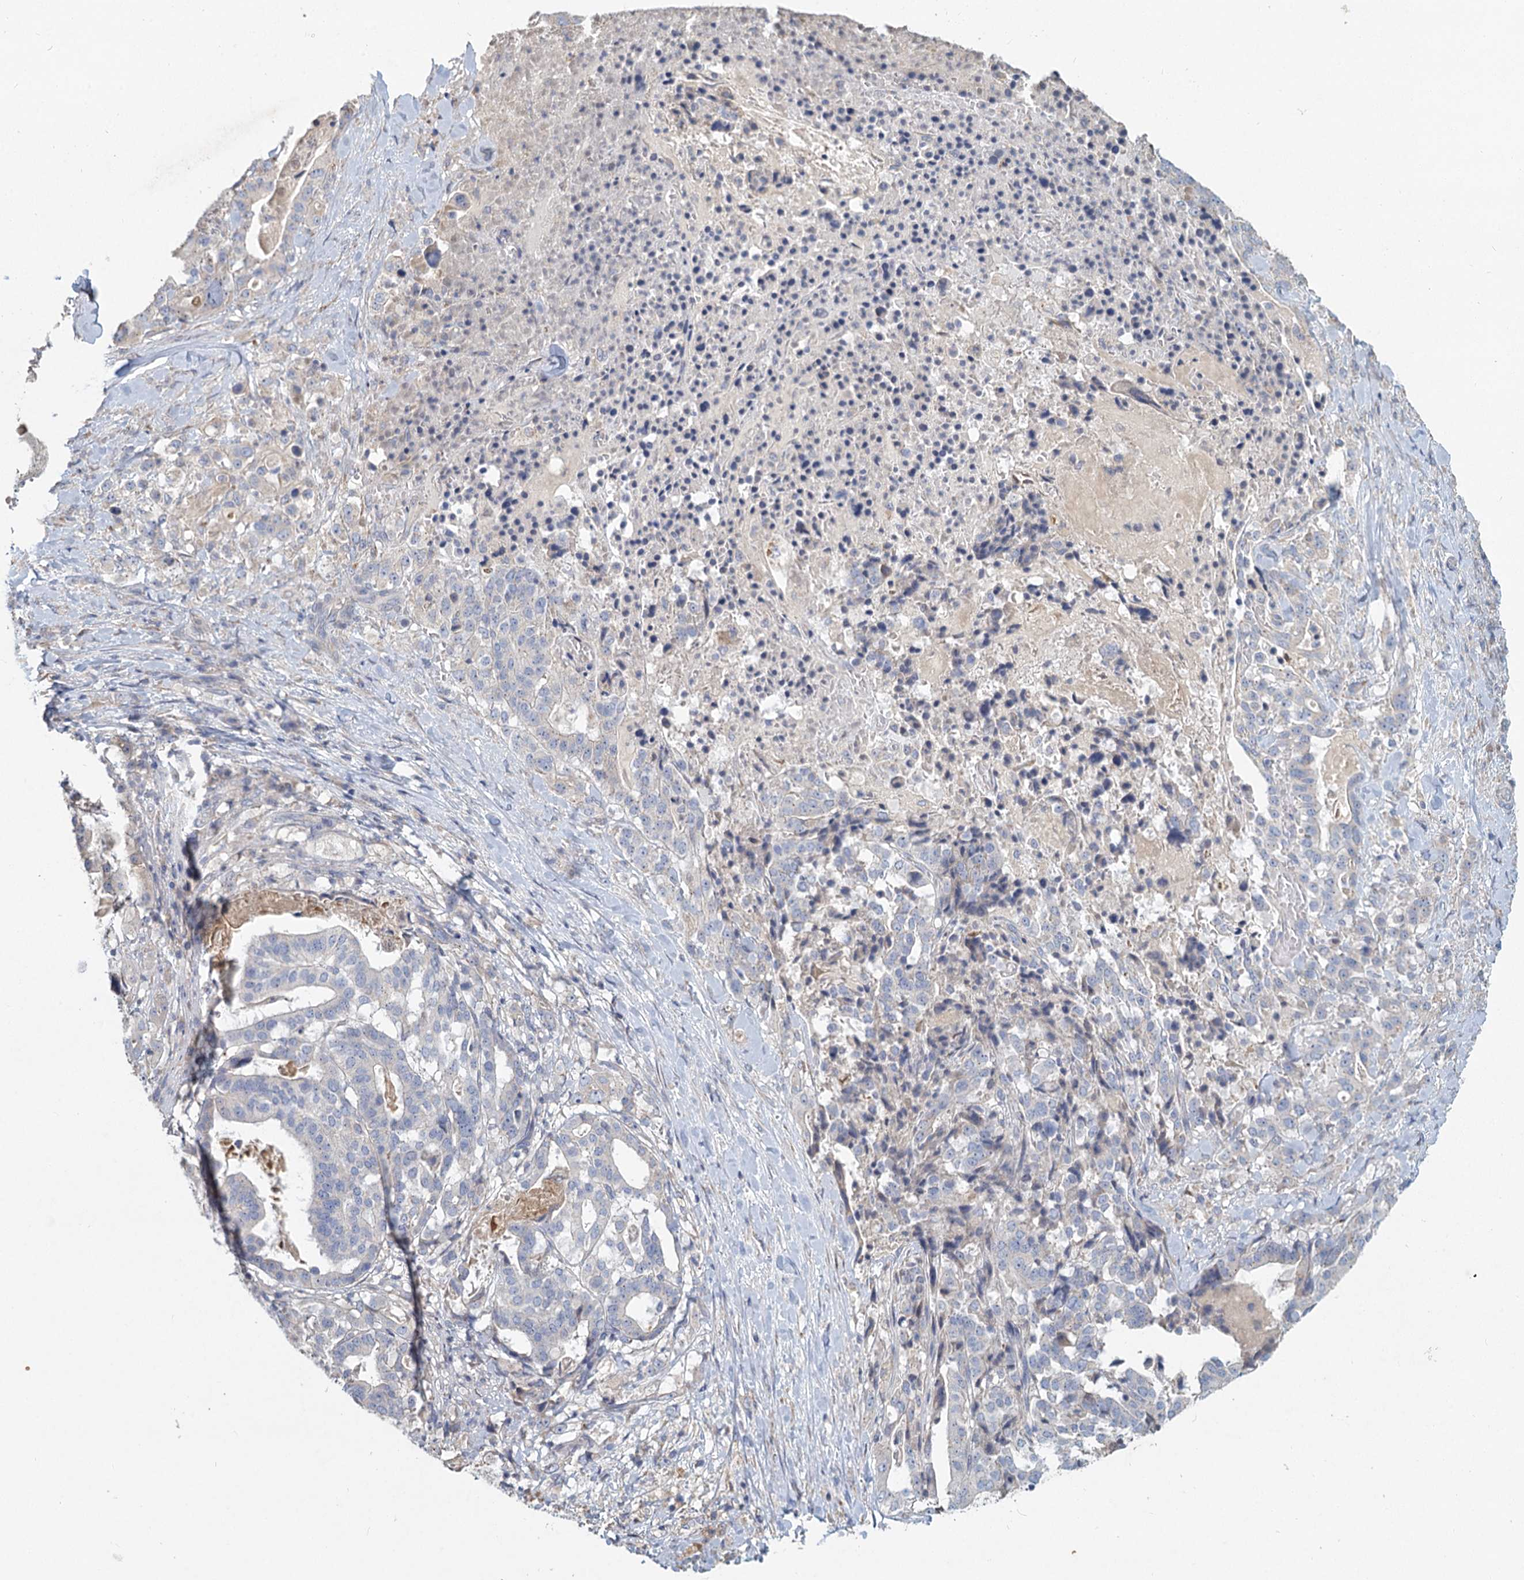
{"staining": {"intensity": "negative", "quantity": "none", "location": "none"}, "tissue": "stomach cancer", "cell_type": "Tumor cells", "image_type": "cancer", "snomed": [{"axis": "morphology", "description": "Adenocarcinoma, NOS"}, {"axis": "topography", "description": "Stomach"}], "caption": "The immunohistochemistry (IHC) photomicrograph has no significant staining in tumor cells of stomach adenocarcinoma tissue.", "gene": "HES2", "patient": {"sex": "male", "age": 48}}